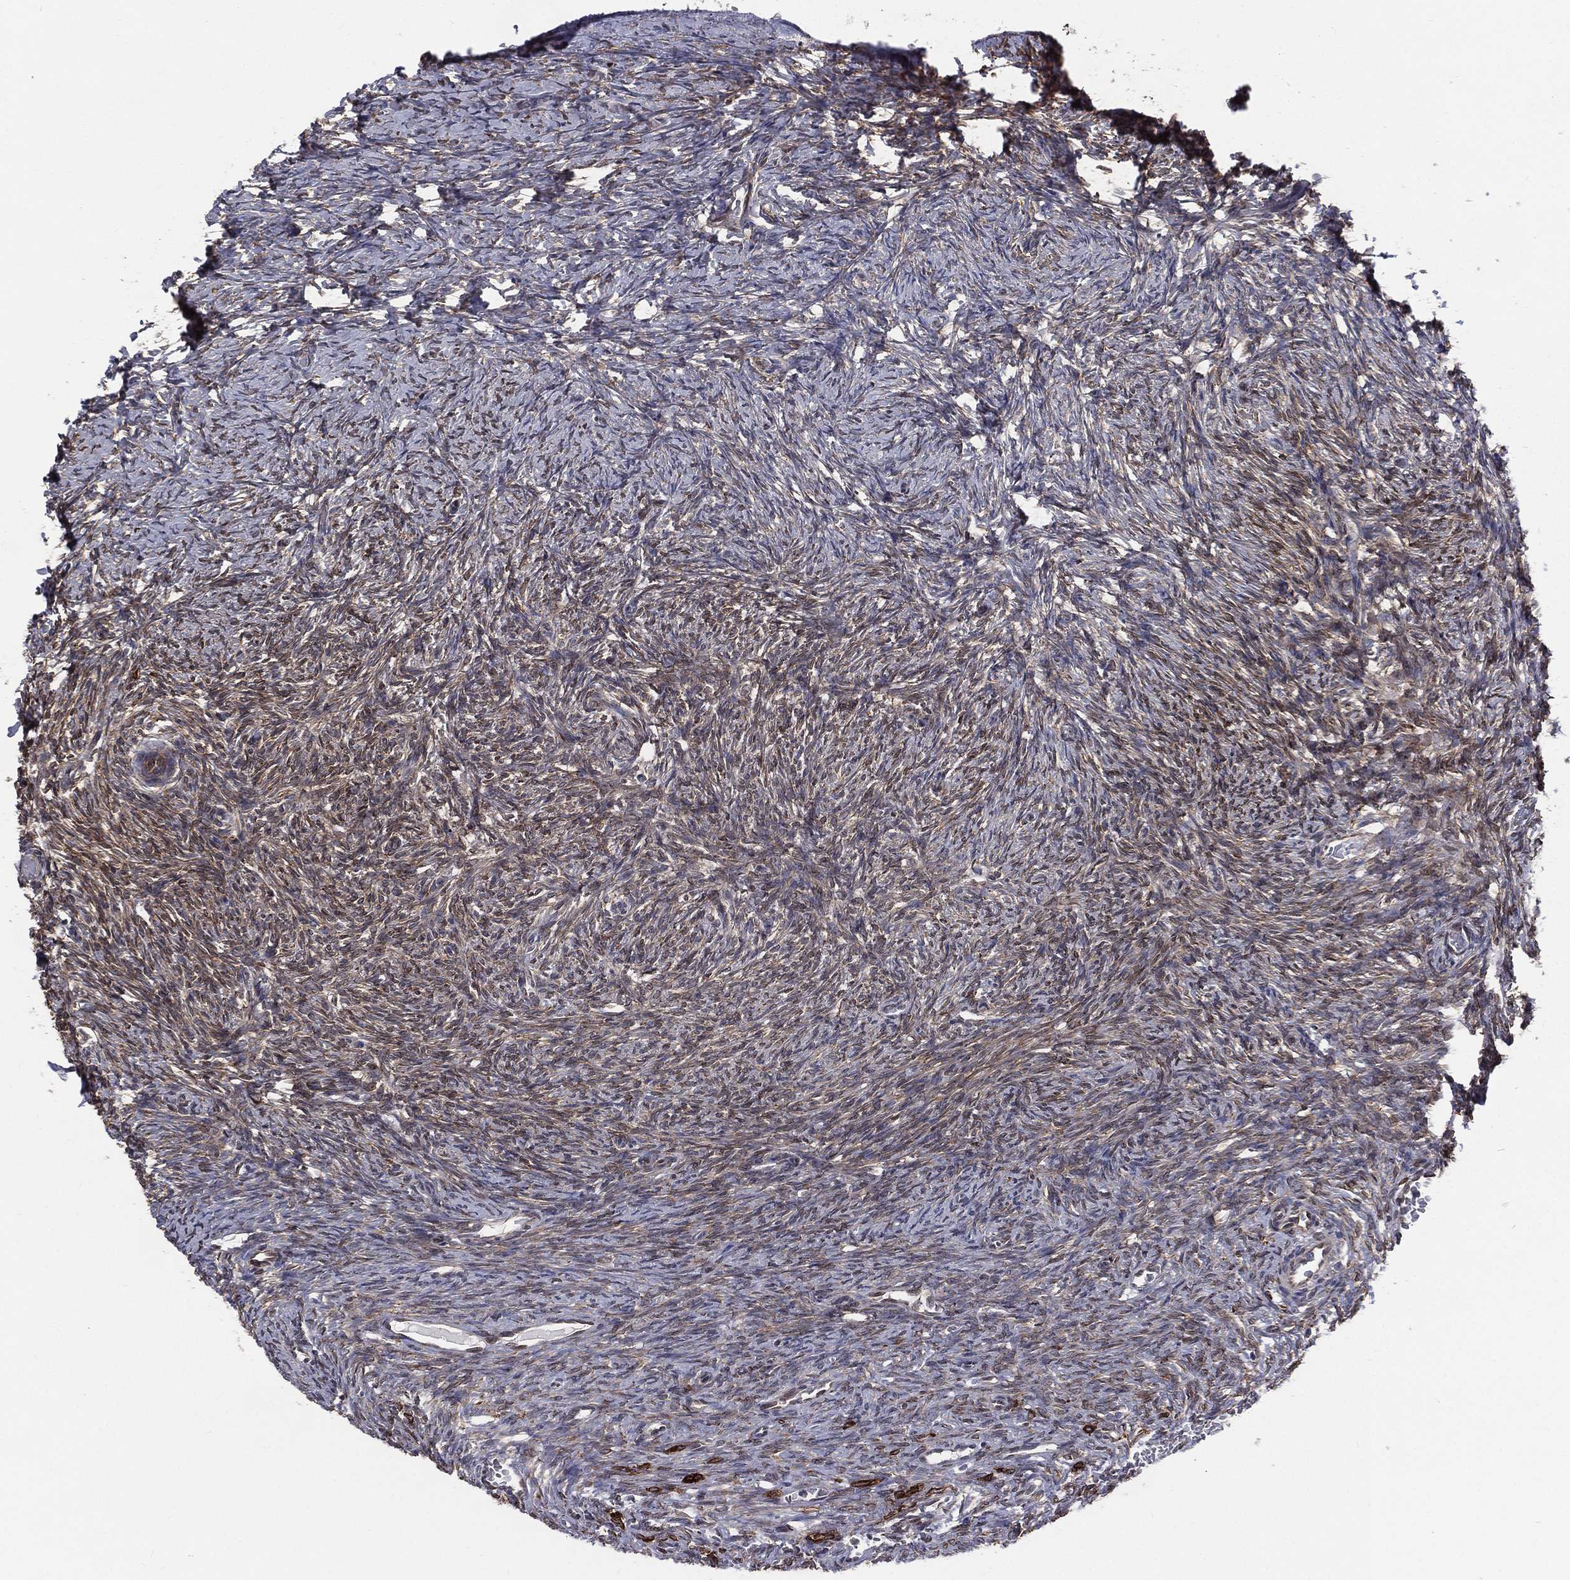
{"staining": {"intensity": "negative", "quantity": "none", "location": "none"}, "tissue": "ovary", "cell_type": "Follicle cells", "image_type": "normal", "snomed": [{"axis": "morphology", "description": "Normal tissue, NOS"}, {"axis": "topography", "description": "Ovary"}], "caption": "This is an IHC image of unremarkable human ovary. There is no expression in follicle cells.", "gene": "PGRMC1", "patient": {"sex": "female", "age": 39}}